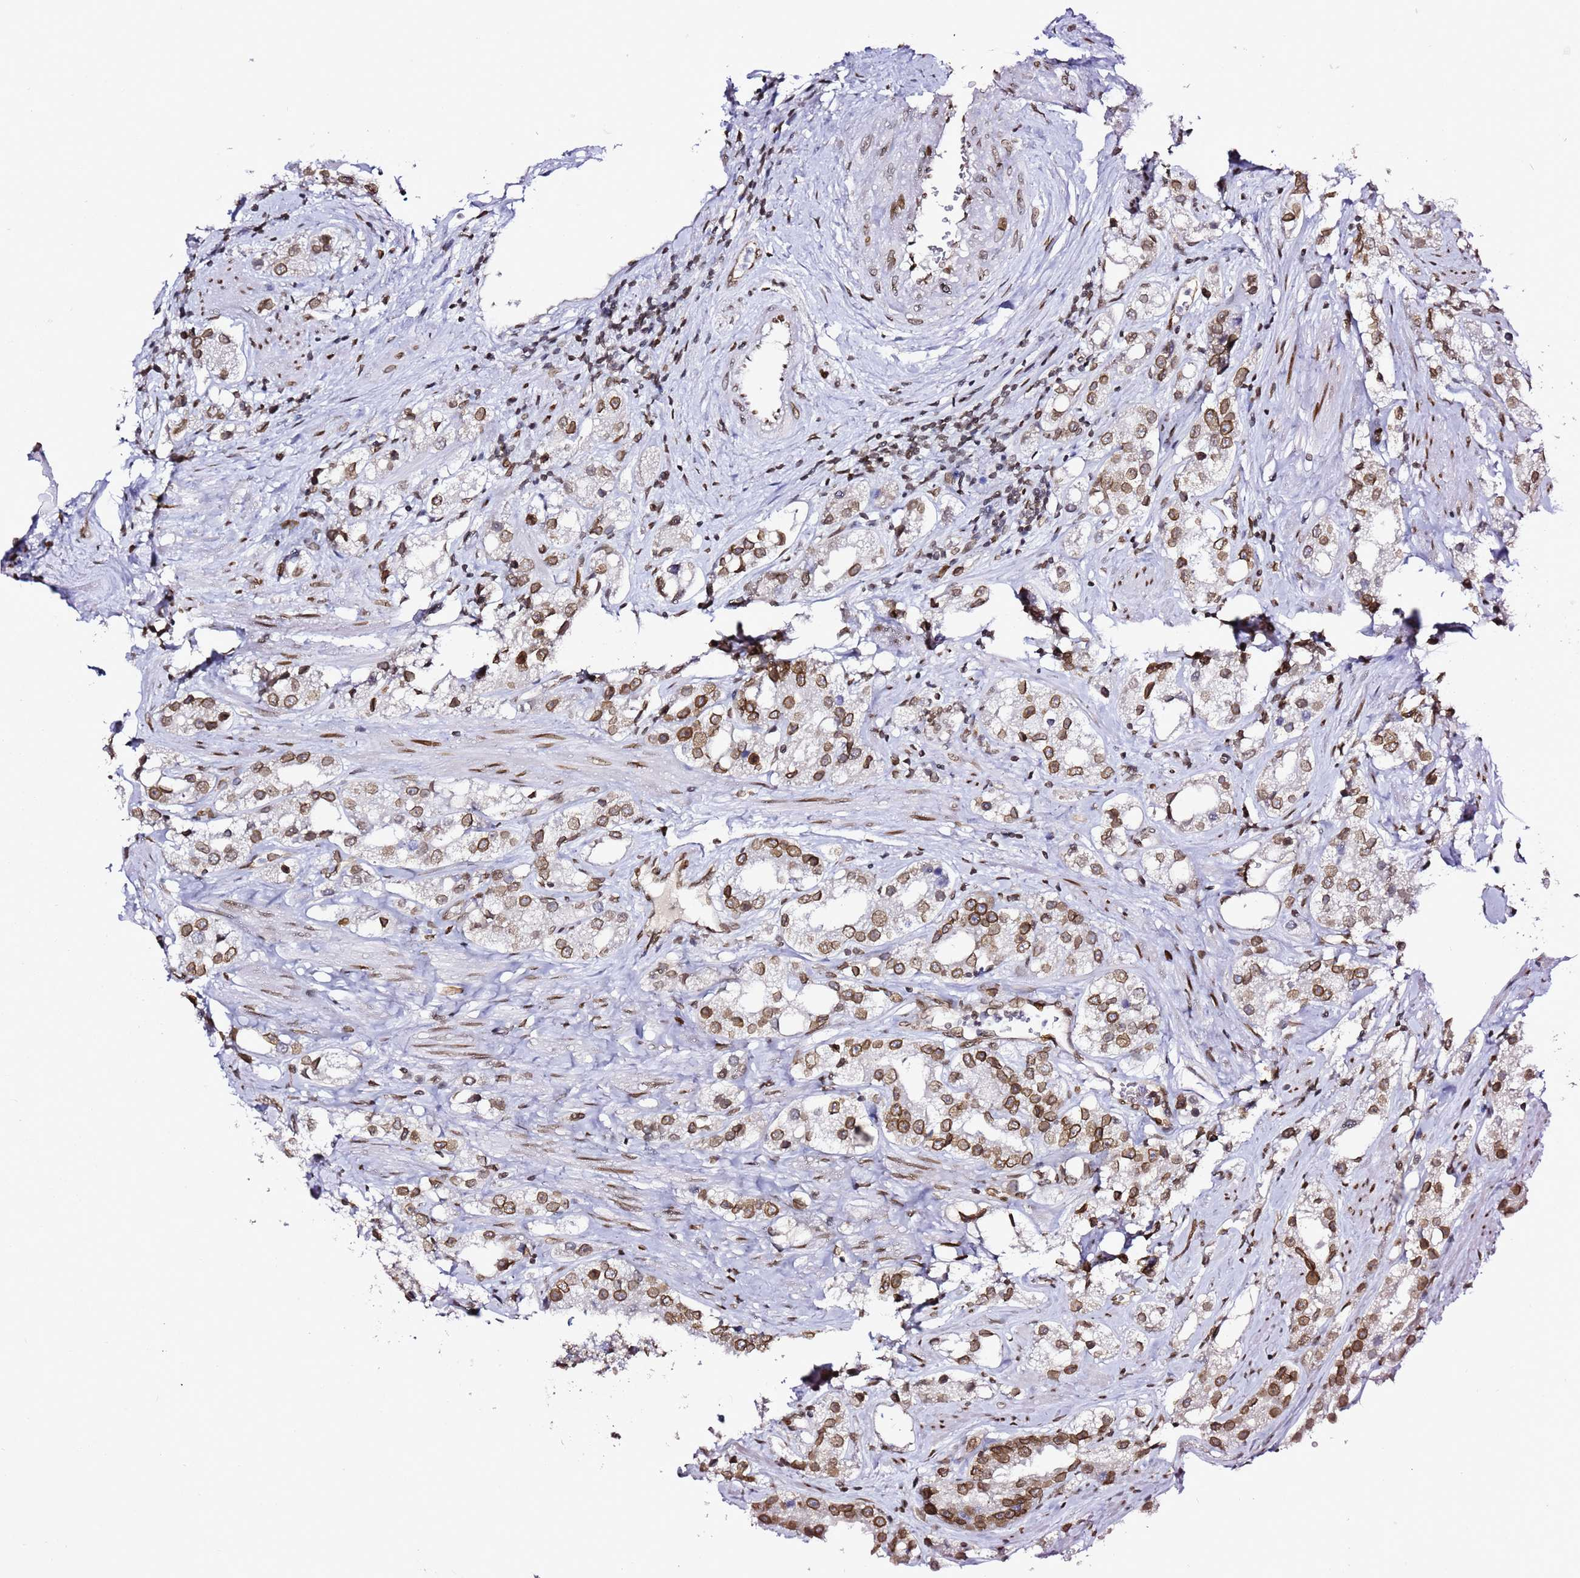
{"staining": {"intensity": "moderate", "quantity": ">75%", "location": "cytoplasmic/membranous,nuclear"}, "tissue": "prostate cancer", "cell_type": "Tumor cells", "image_type": "cancer", "snomed": [{"axis": "morphology", "description": "Adenocarcinoma, NOS"}, {"axis": "topography", "description": "Prostate"}], "caption": "Immunohistochemical staining of prostate cancer (adenocarcinoma) shows medium levels of moderate cytoplasmic/membranous and nuclear staining in approximately >75% of tumor cells. (IHC, brightfield microscopy, high magnification).", "gene": "POU6F1", "patient": {"sex": "male", "age": 79}}